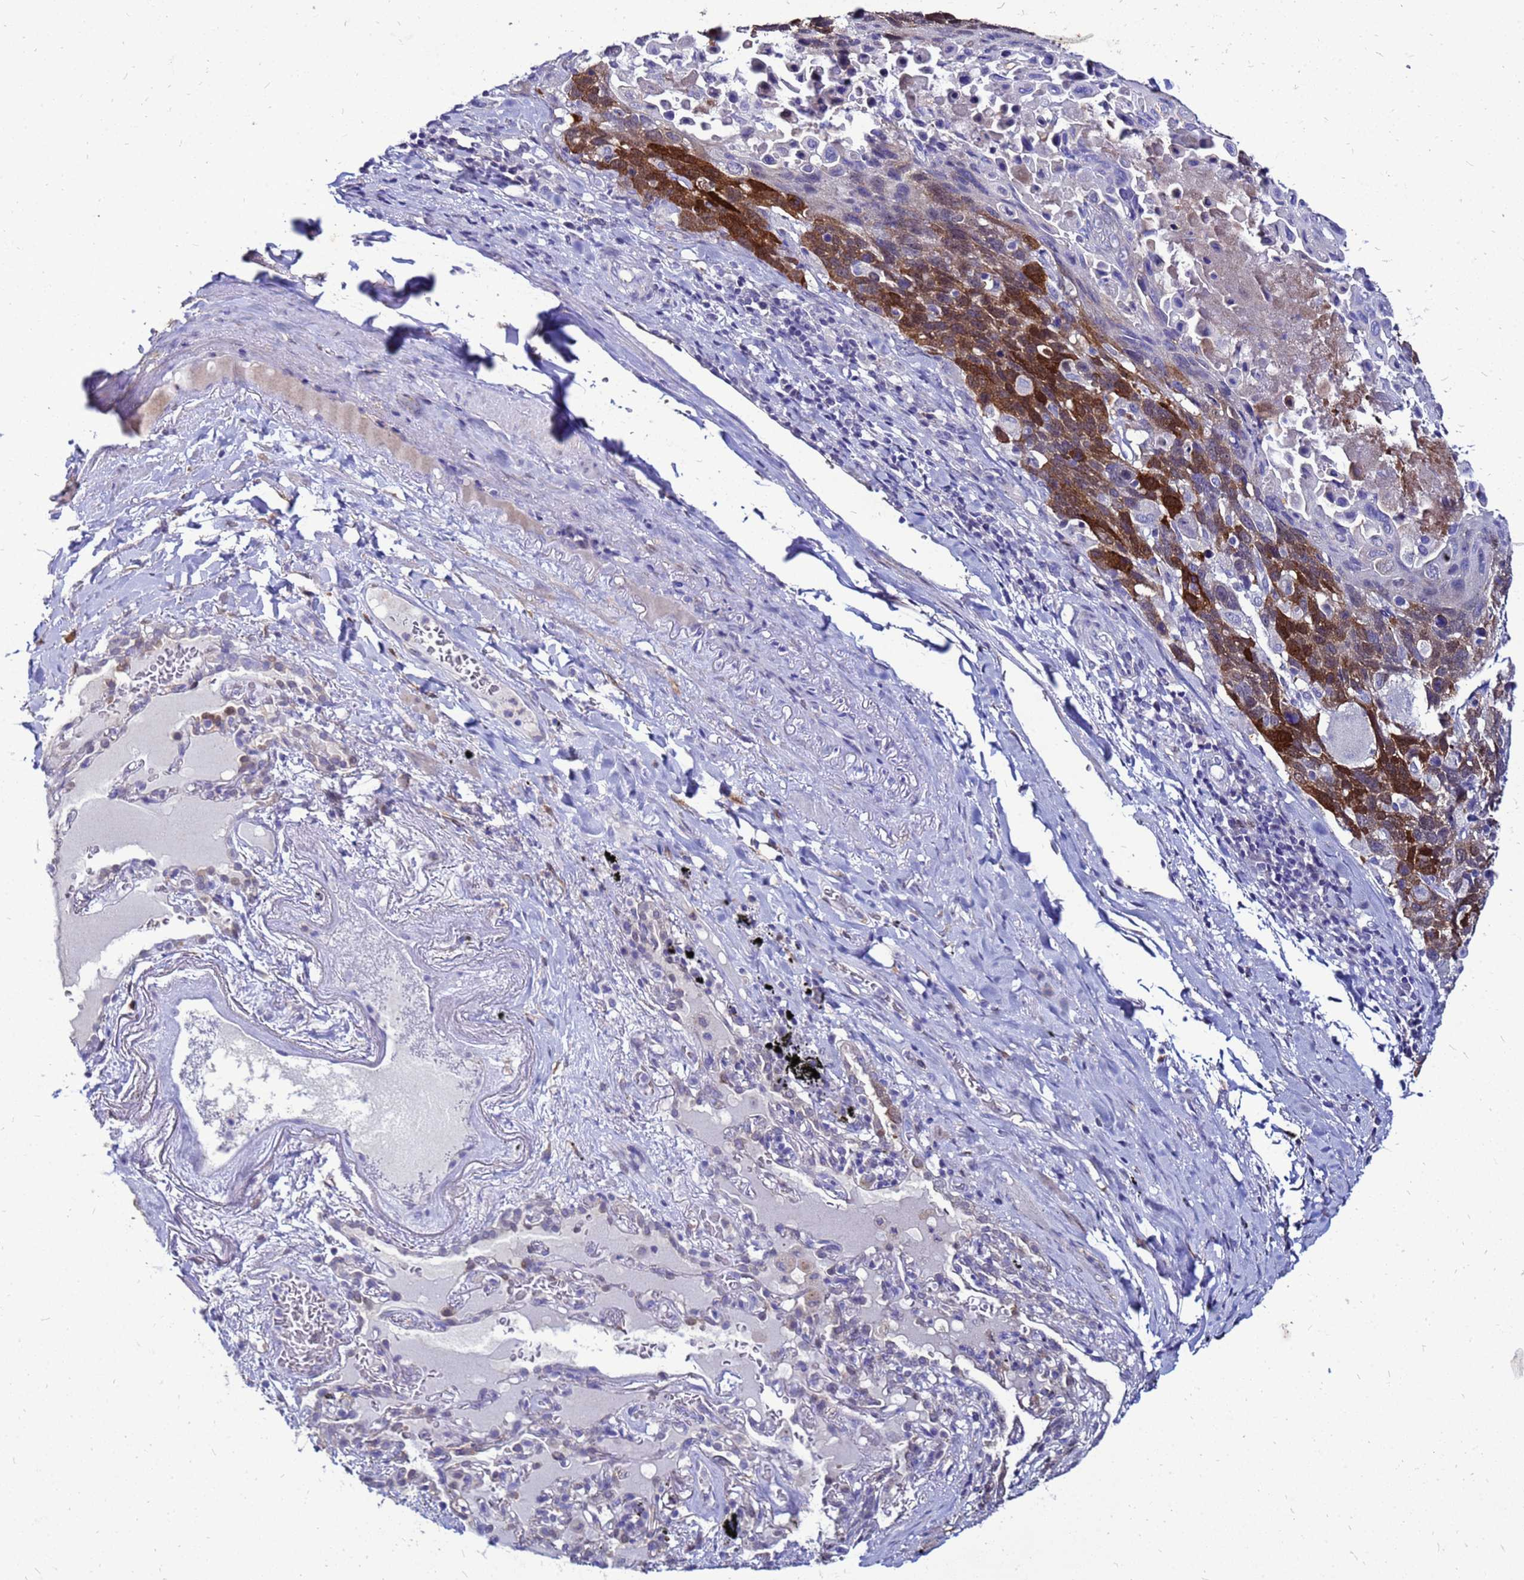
{"staining": {"intensity": "moderate", "quantity": "25%-75%", "location": "cytoplasmic/membranous,nuclear"}, "tissue": "lung cancer", "cell_type": "Tumor cells", "image_type": "cancer", "snomed": [{"axis": "morphology", "description": "Squamous cell carcinoma, NOS"}, {"axis": "topography", "description": "Lung"}], "caption": "A medium amount of moderate cytoplasmic/membranous and nuclear staining is identified in about 25%-75% of tumor cells in lung squamous cell carcinoma tissue.", "gene": "AKR1C1", "patient": {"sex": "male", "age": 66}}